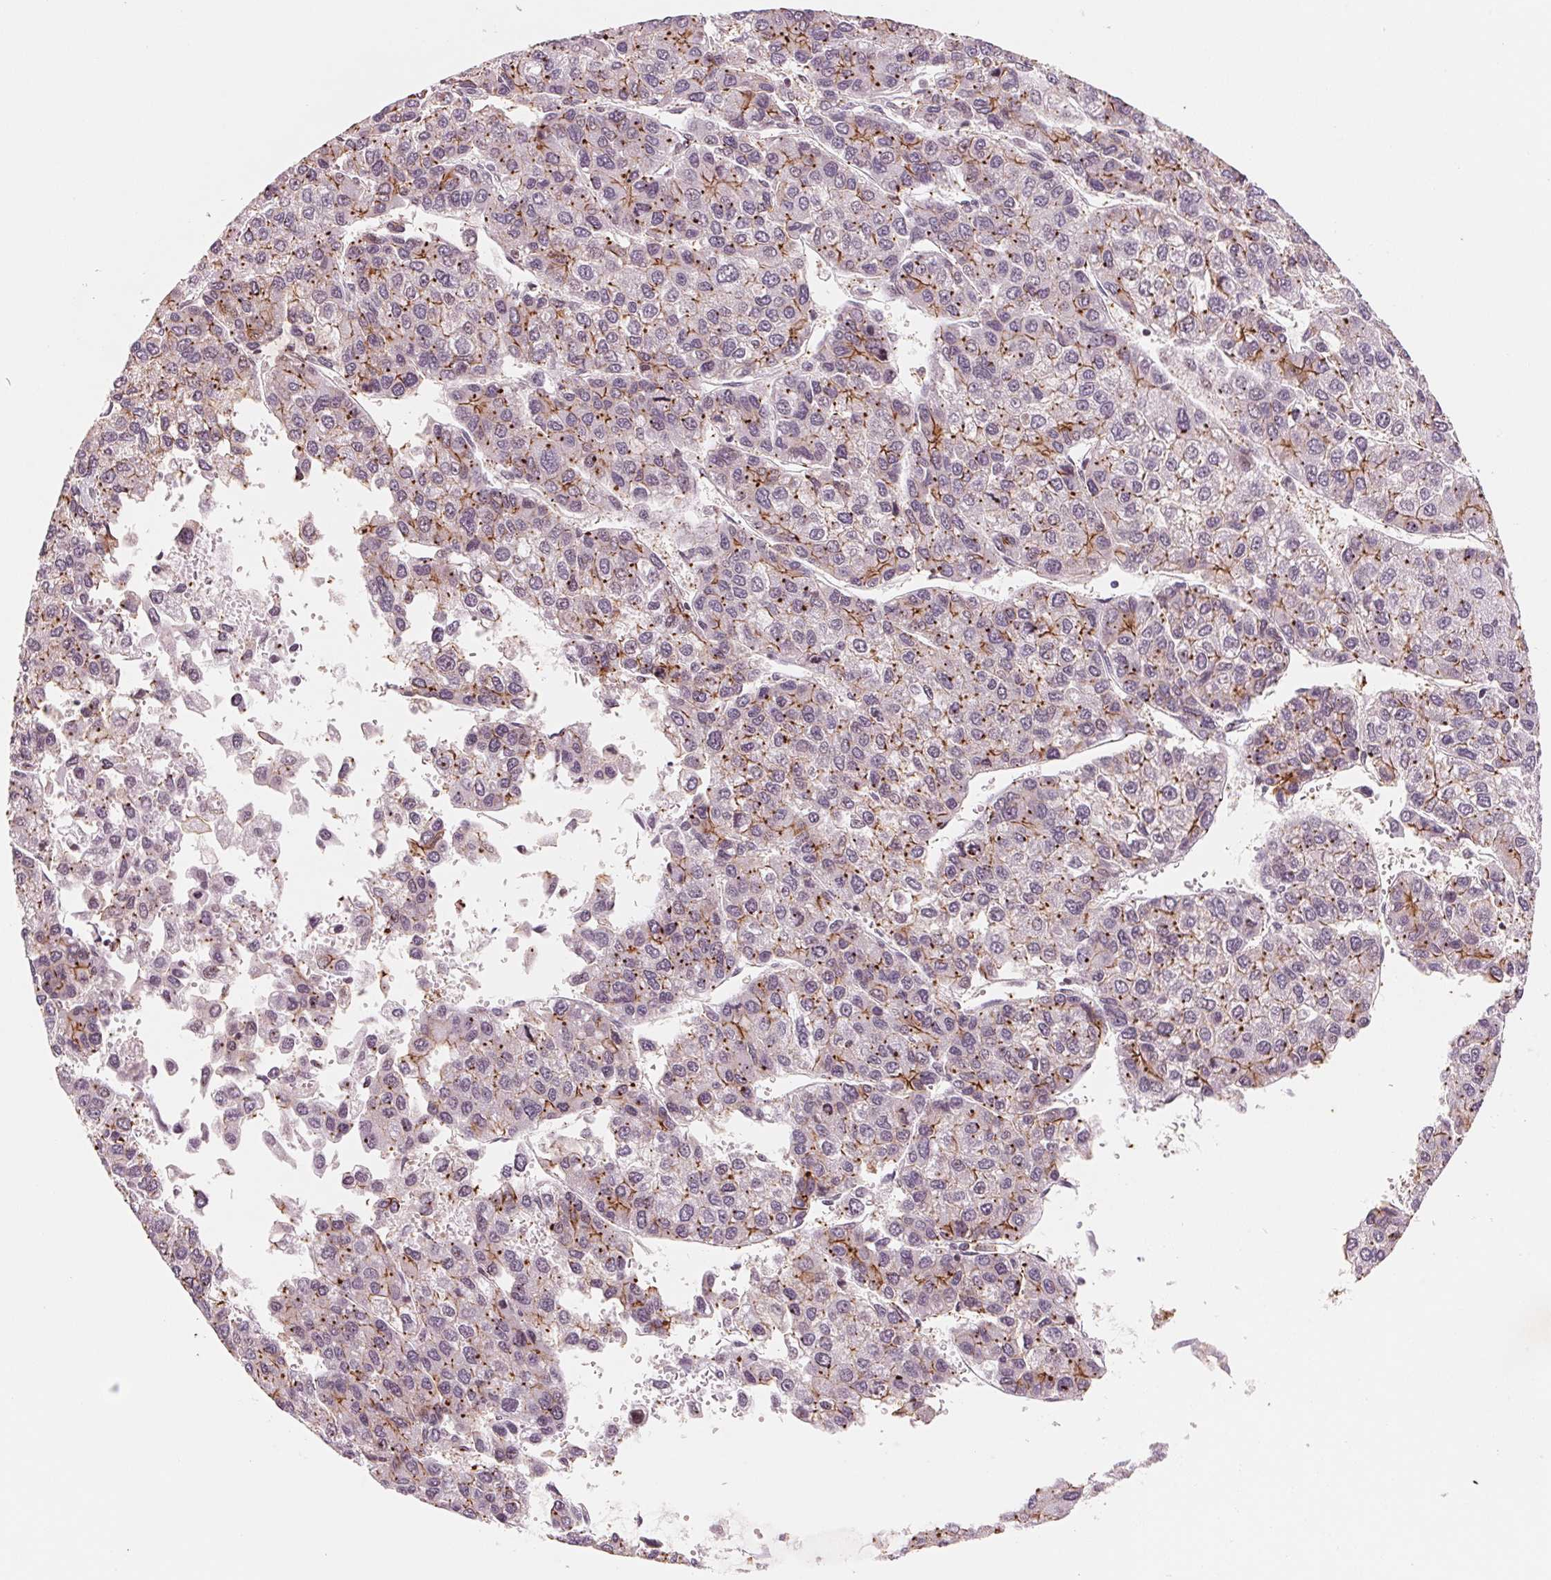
{"staining": {"intensity": "strong", "quantity": "25%-75%", "location": "cytoplasmic/membranous"}, "tissue": "liver cancer", "cell_type": "Tumor cells", "image_type": "cancer", "snomed": [{"axis": "morphology", "description": "Carcinoma, Hepatocellular, NOS"}, {"axis": "topography", "description": "Liver"}], "caption": "The micrograph exhibits a brown stain indicating the presence of a protein in the cytoplasmic/membranous of tumor cells in liver hepatocellular carcinoma.", "gene": "SLC17A4", "patient": {"sex": "female", "age": 66}}